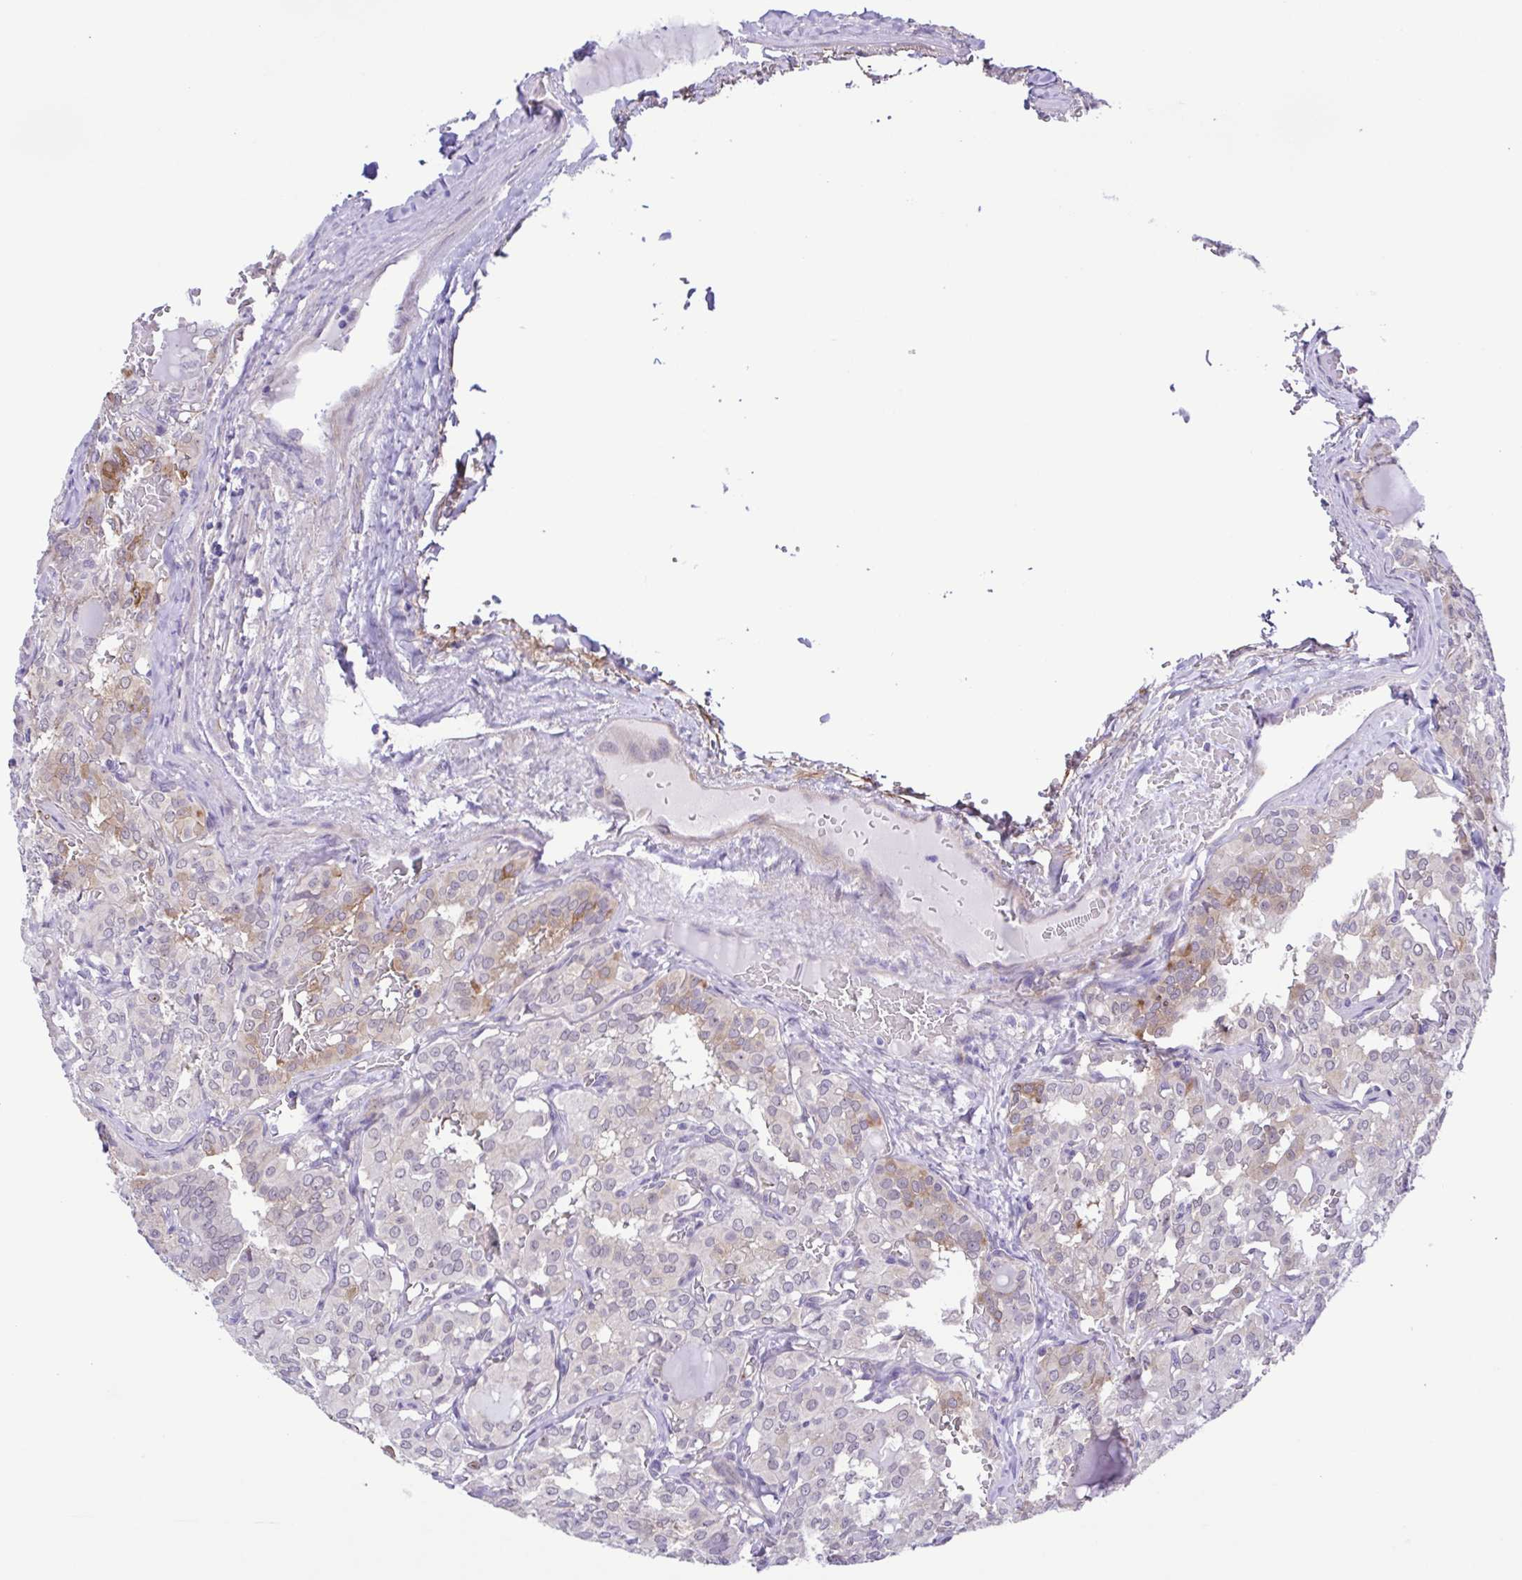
{"staining": {"intensity": "weak", "quantity": "<25%", "location": "cytoplasmic/membranous"}, "tissue": "thyroid cancer", "cell_type": "Tumor cells", "image_type": "cancer", "snomed": [{"axis": "morphology", "description": "Papillary adenocarcinoma, NOS"}, {"axis": "topography", "description": "Thyroid gland"}], "caption": "This is an immunohistochemistry micrograph of human thyroid cancer (papillary adenocarcinoma). There is no expression in tumor cells.", "gene": "DCLK2", "patient": {"sex": "male", "age": 20}}